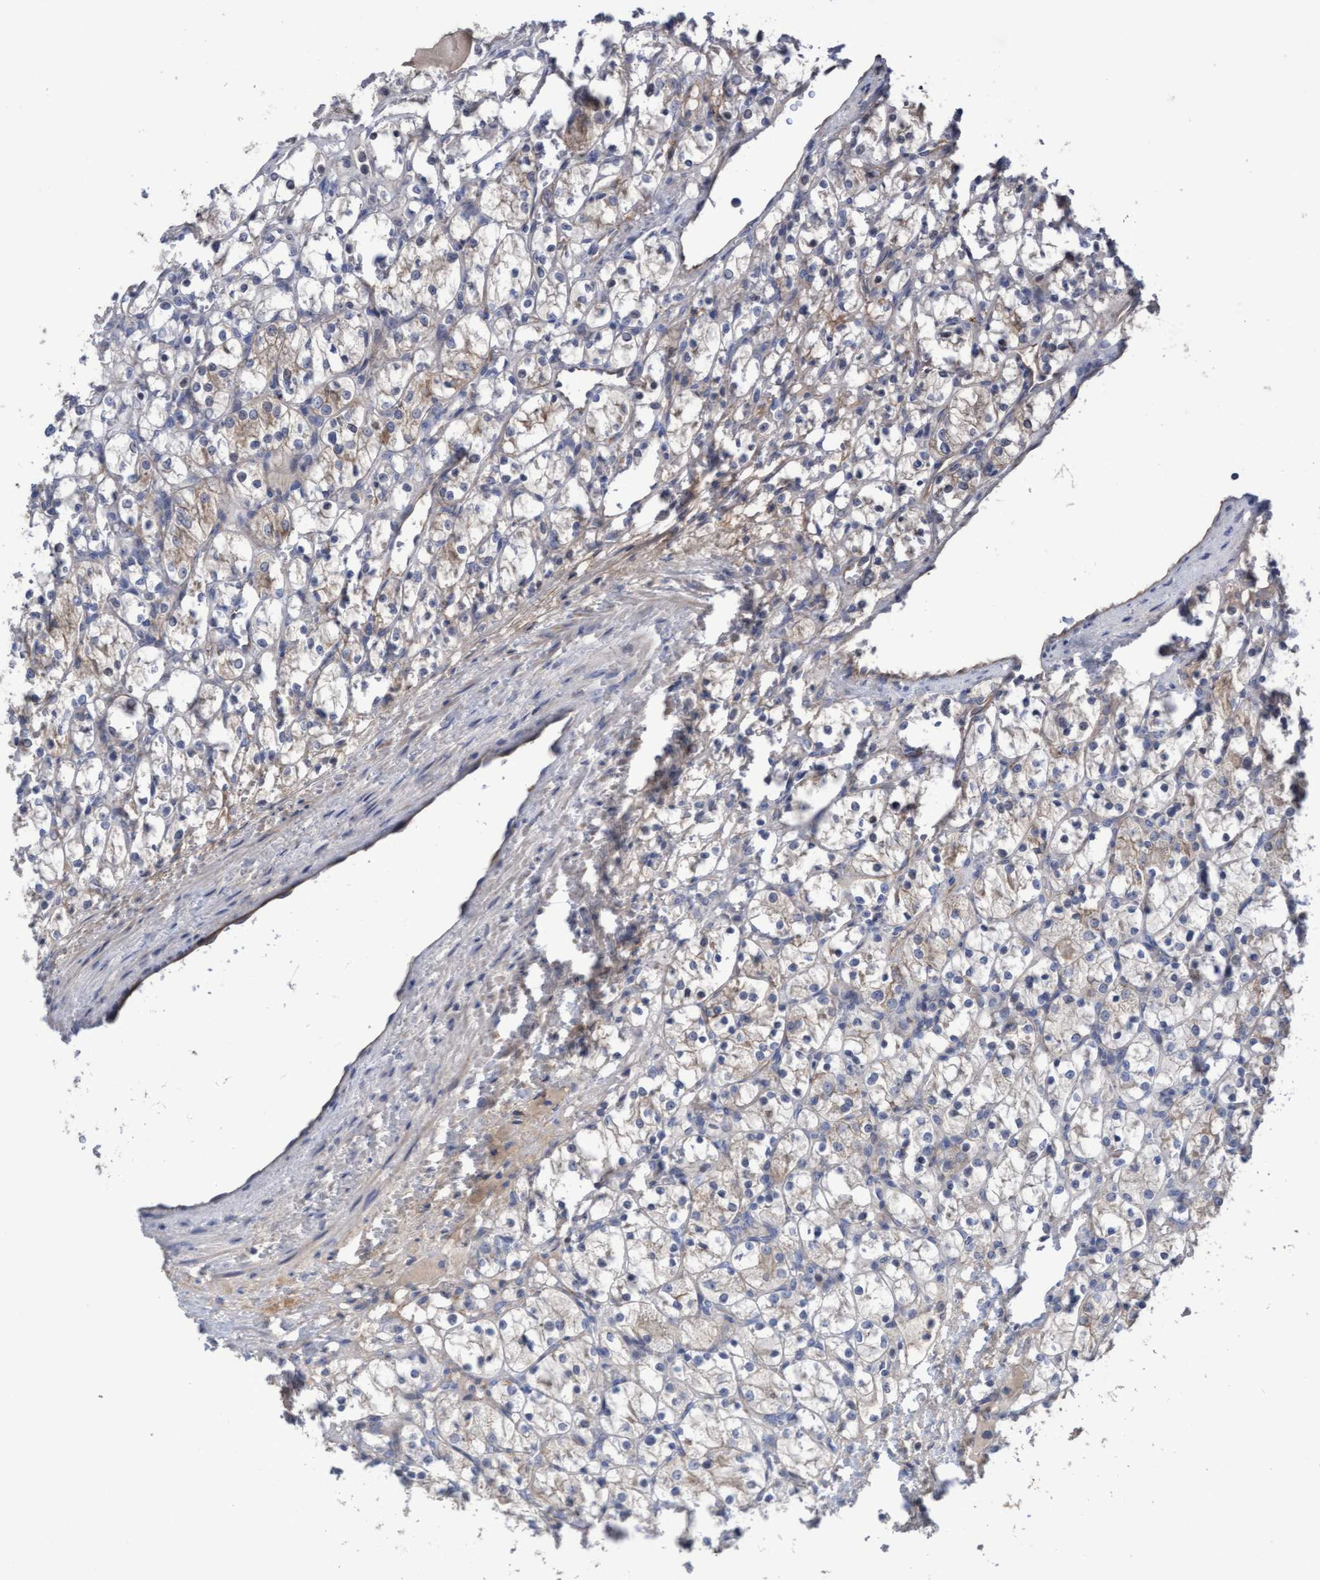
{"staining": {"intensity": "weak", "quantity": "<25%", "location": "cytoplasmic/membranous"}, "tissue": "renal cancer", "cell_type": "Tumor cells", "image_type": "cancer", "snomed": [{"axis": "morphology", "description": "Adenocarcinoma, NOS"}, {"axis": "topography", "description": "Kidney"}], "caption": "Renal adenocarcinoma was stained to show a protein in brown. There is no significant positivity in tumor cells.", "gene": "KRT24", "patient": {"sex": "female", "age": 69}}